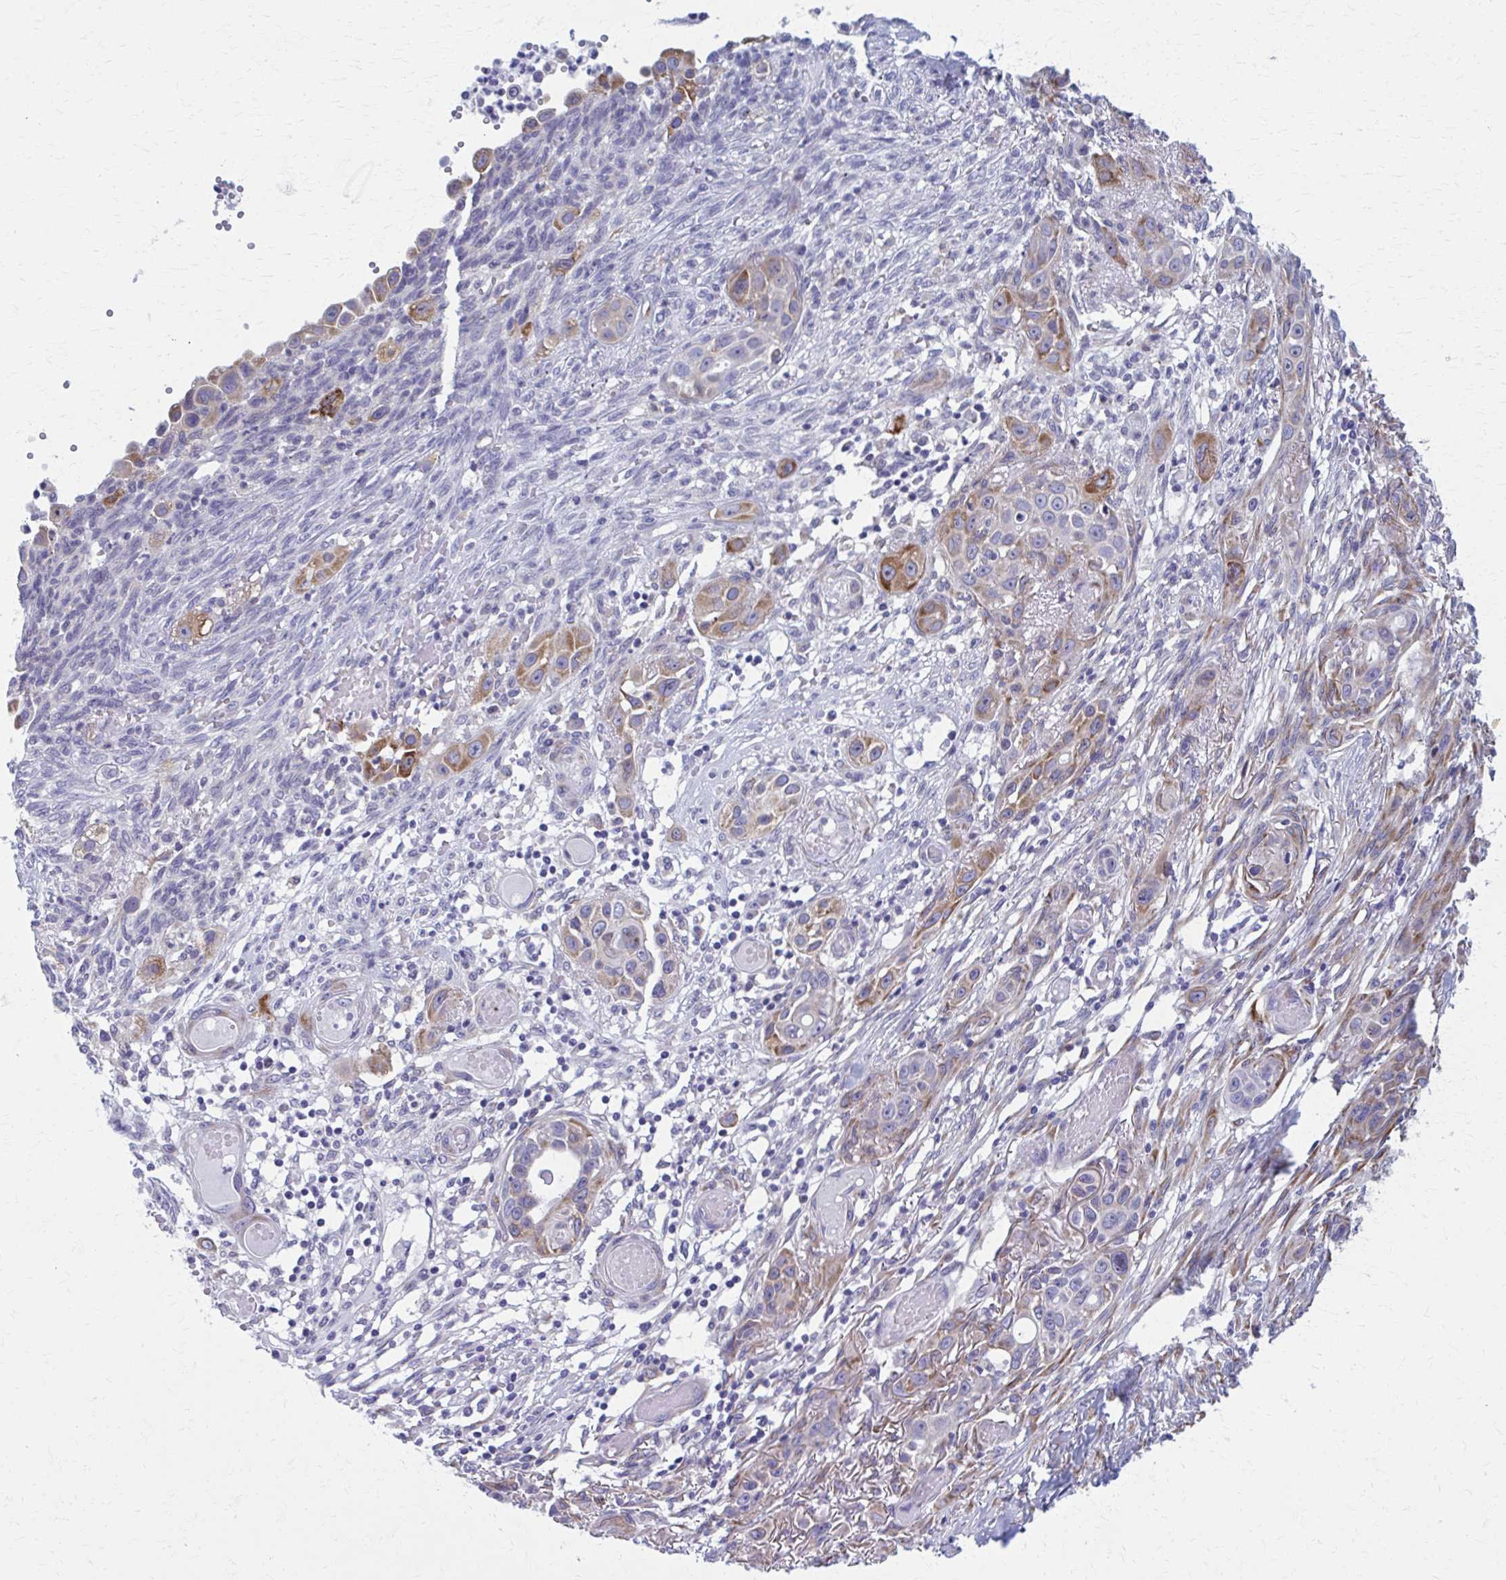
{"staining": {"intensity": "moderate", "quantity": "25%-75%", "location": "cytoplasmic/membranous"}, "tissue": "skin cancer", "cell_type": "Tumor cells", "image_type": "cancer", "snomed": [{"axis": "morphology", "description": "Squamous cell carcinoma, NOS"}, {"axis": "topography", "description": "Skin"}], "caption": "The photomicrograph exhibits immunohistochemical staining of skin cancer (squamous cell carcinoma). There is moderate cytoplasmic/membranous staining is present in approximately 25%-75% of tumor cells.", "gene": "SPATS2L", "patient": {"sex": "female", "age": 69}}